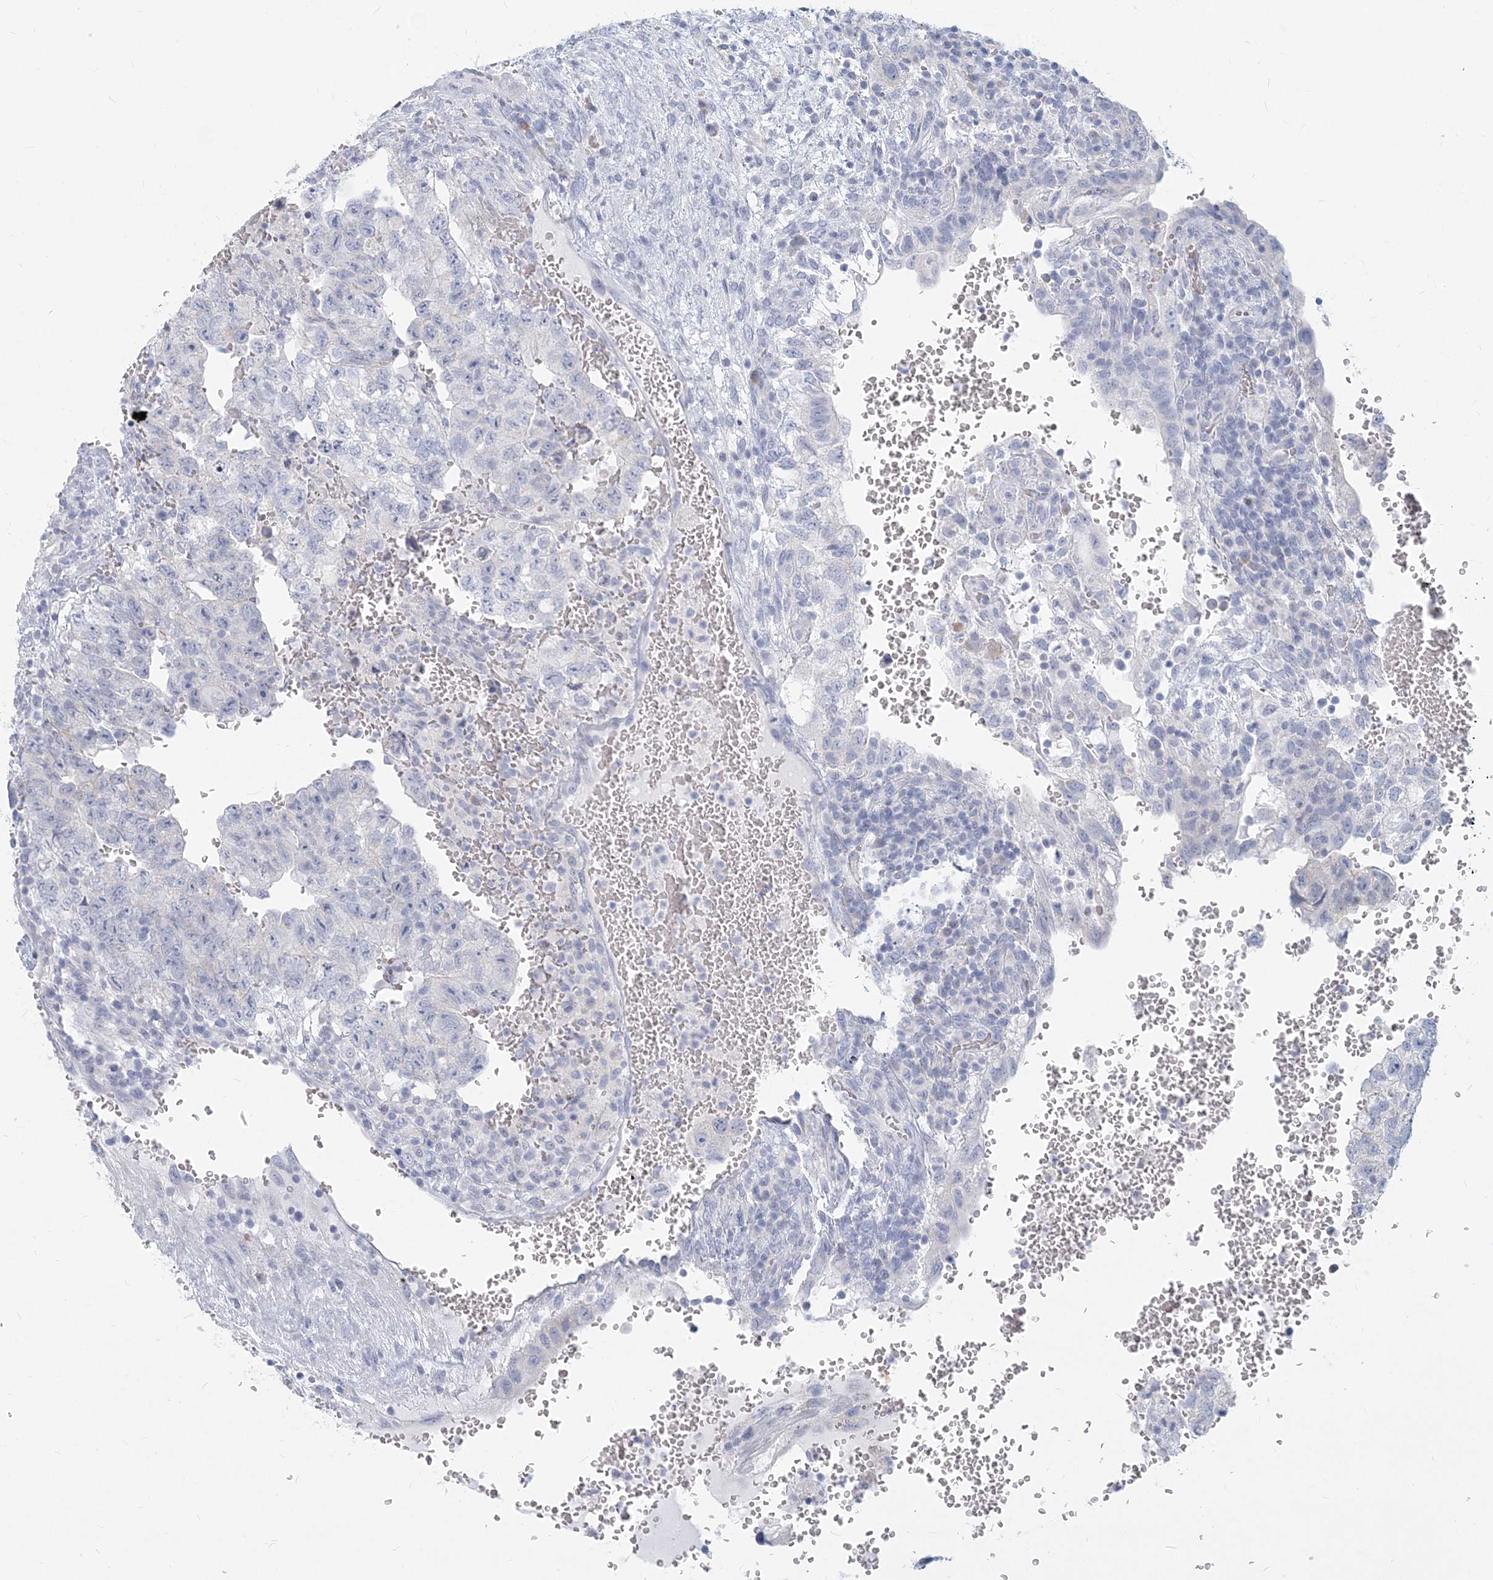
{"staining": {"intensity": "negative", "quantity": "none", "location": "none"}, "tissue": "testis cancer", "cell_type": "Tumor cells", "image_type": "cancer", "snomed": [{"axis": "morphology", "description": "Carcinoma, Embryonal, NOS"}, {"axis": "topography", "description": "Testis"}], "caption": "Tumor cells show no significant protein expression in embryonal carcinoma (testis). (DAB (3,3'-diaminobenzidine) IHC, high magnification).", "gene": "CSN1S1", "patient": {"sex": "male", "age": 36}}